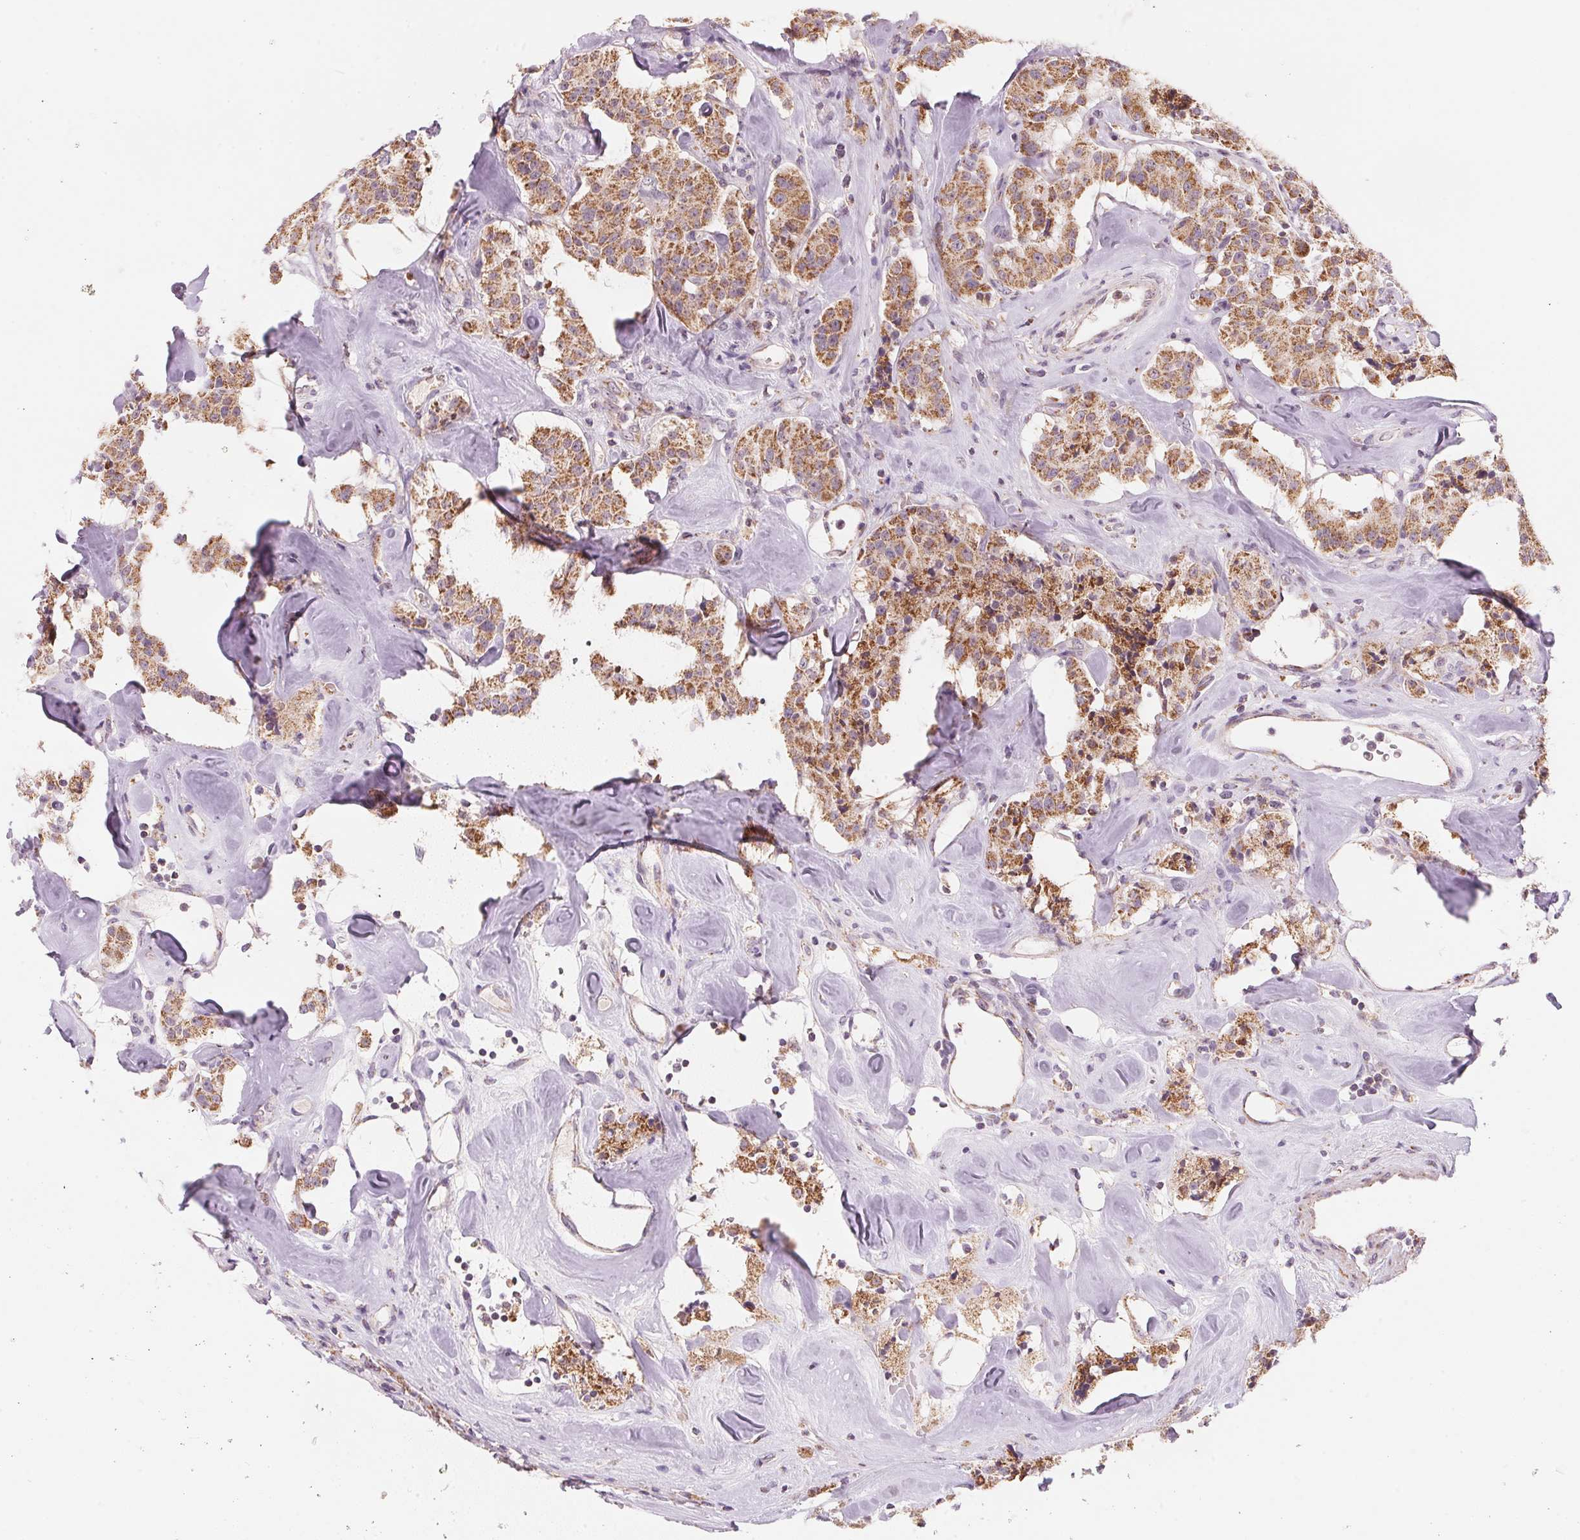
{"staining": {"intensity": "moderate", "quantity": ">75%", "location": "cytoplasmic/membranous"}, "tissue": "carcinoid", "cell_type": "Tumor cells", "image_type": "cancer", "snomed": [{"axis": "morphology", "description": "Carcinoid, malignant, NOS"}, {"axis": "topography", "description": "Pancreas"}], "caption": "Carcinoid was stained to show a protein in brown. There is medium levels of moderate cytoplasmic/membranous positivity in approximately >75% of tumor cells. (Brightfield microscopy of DAB IHC at high magnification).", "gene": "COQ7", "patient": {"sex": "male", "age": 41}}